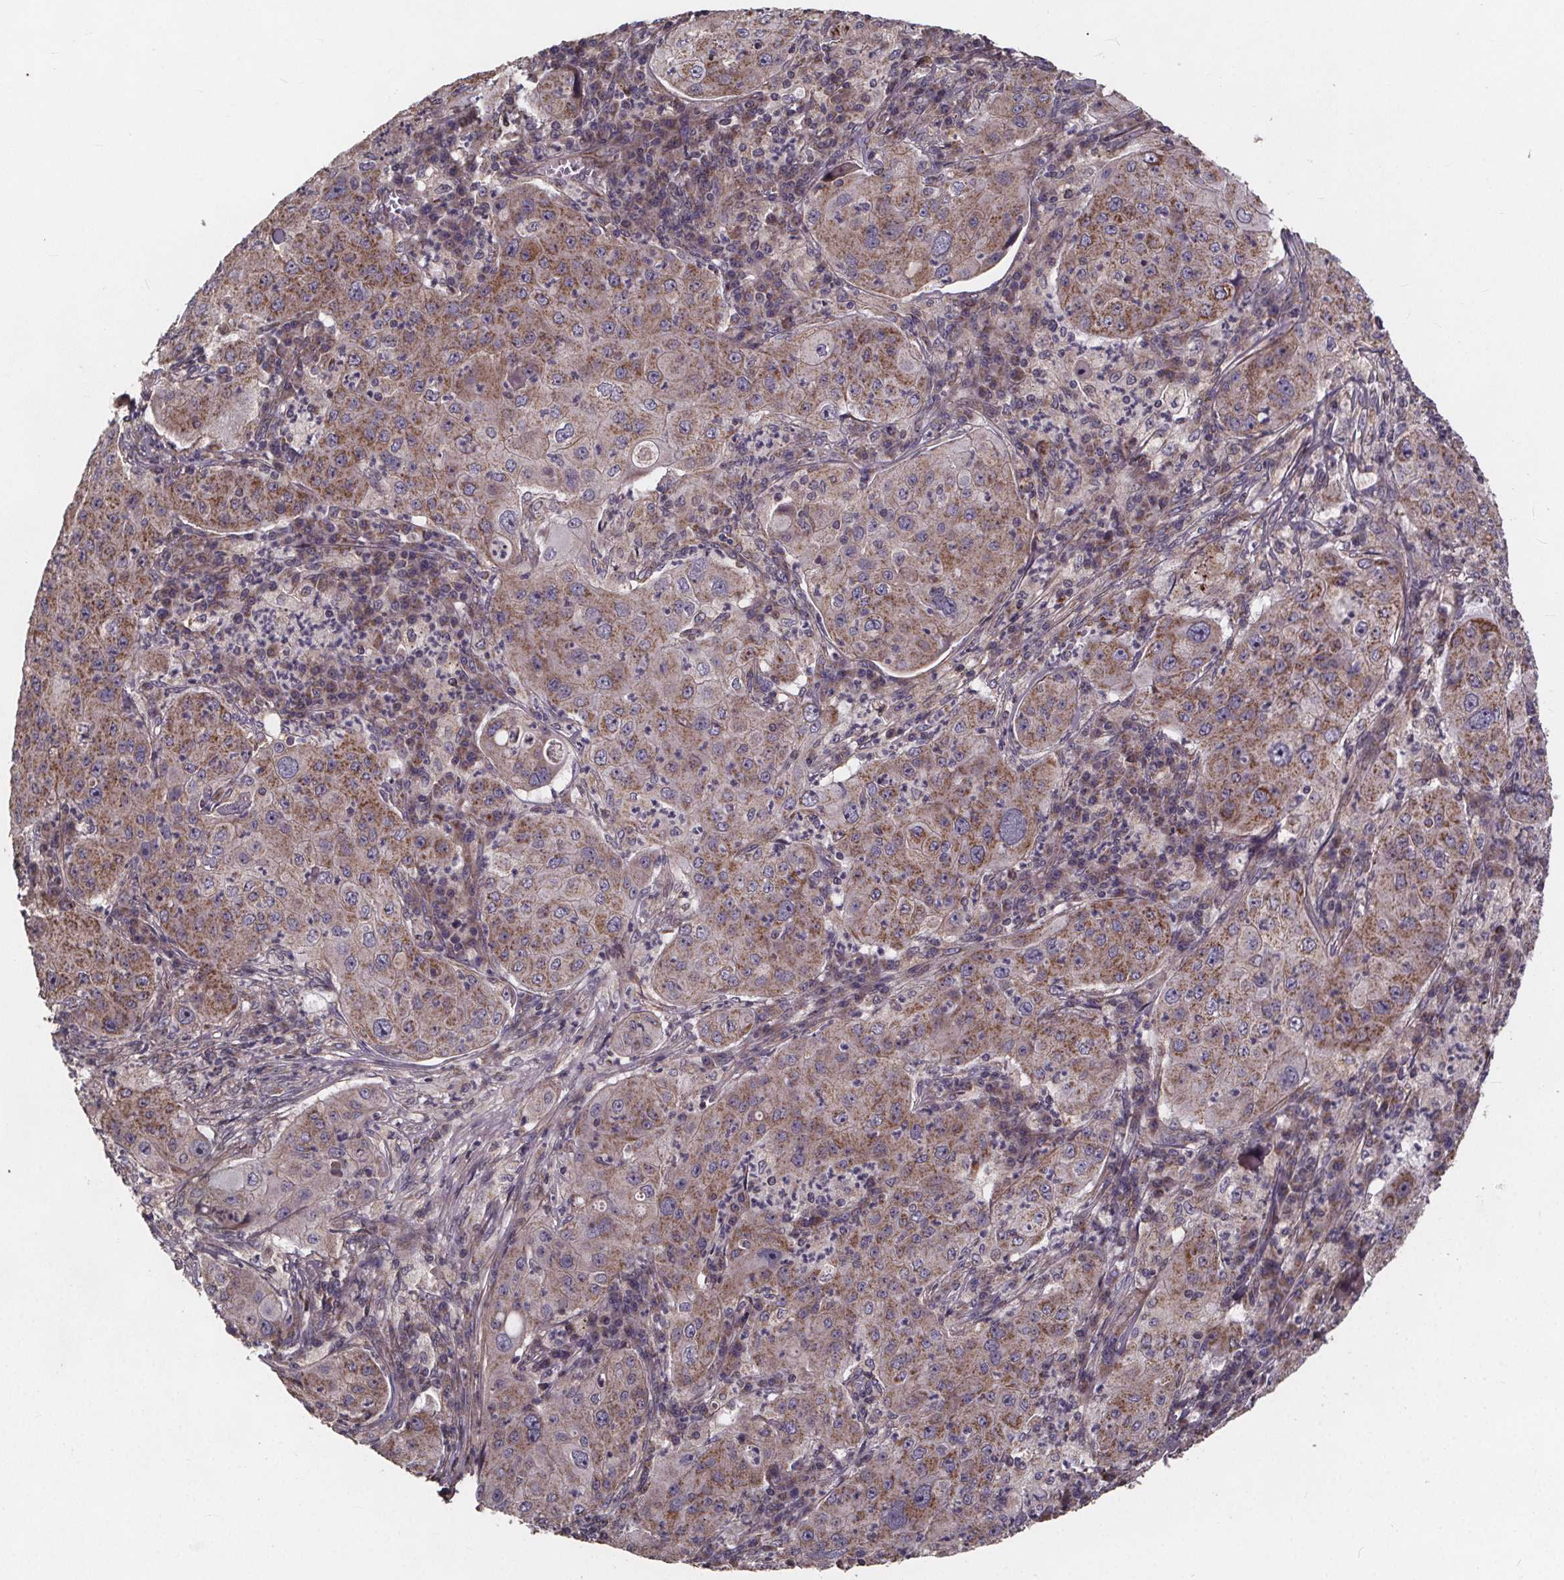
{"staining": {"intensity": "moderate", "quantity": ">75%", "location": "cytoplasmic/membranous"}, "tissue": "lung cancer", "cell_type": "Tumor cells", "image_type": "cancer", "snomed": [{"axis": "morphology", "description": "Squamous cell carcinoma, NOS"}, {"axis": "topography", "description": "Lung"}], "caption": "Immunohistochemical staining of human lung cancer (squamous cell carcinoma) exhibits medium levels of moderate cytoplasmic/membranous staining in about >75% of tumor cells. The protein is shown in brown color, while the nuclei are stained blue.", "gene": "YME1L1", "patient": {"sex": "female", "age": 59}}